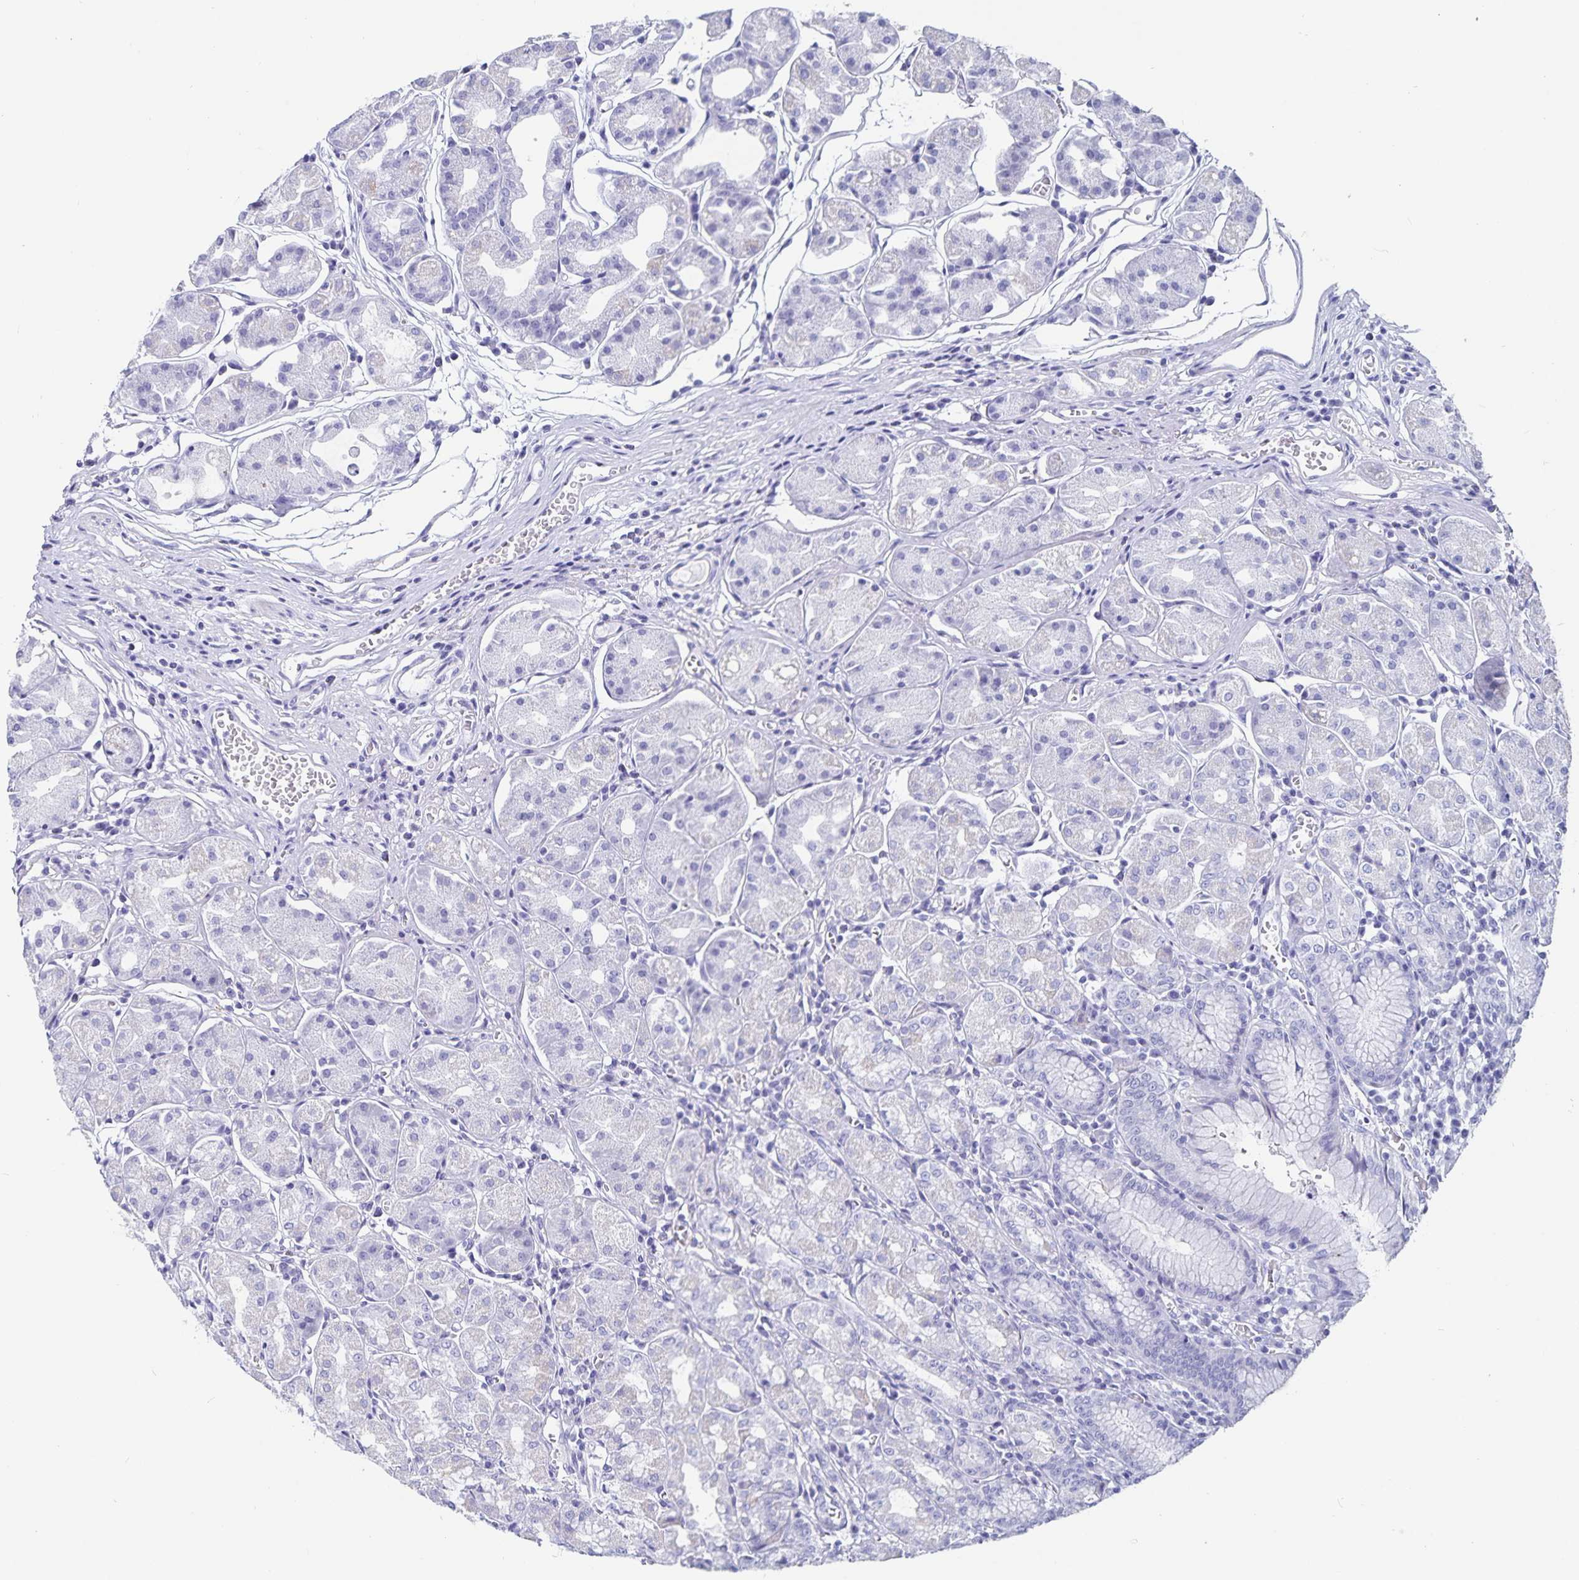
{"staining": {"intensity": "negative", "quantity": "none", "location": "none"}, "tissue": "stomach", "cell_type": "Glandular cells", "image_type": "normal", "snomed": [{"axis": "morphology", "description": "Normal tissue, NOS"}, {"axis": "topography", "description": "Stomach"}], "caption": "Glandular cells show no significant expression in normal stomach. (Stains: DAB (3,3'-diaminobenzidine) IHC with hematoxylin counter stain, Microscopy: brightfield microscopy at high magnification).", "gene": "C19orf73", "patient": {"sex": "male", "age": 55}}